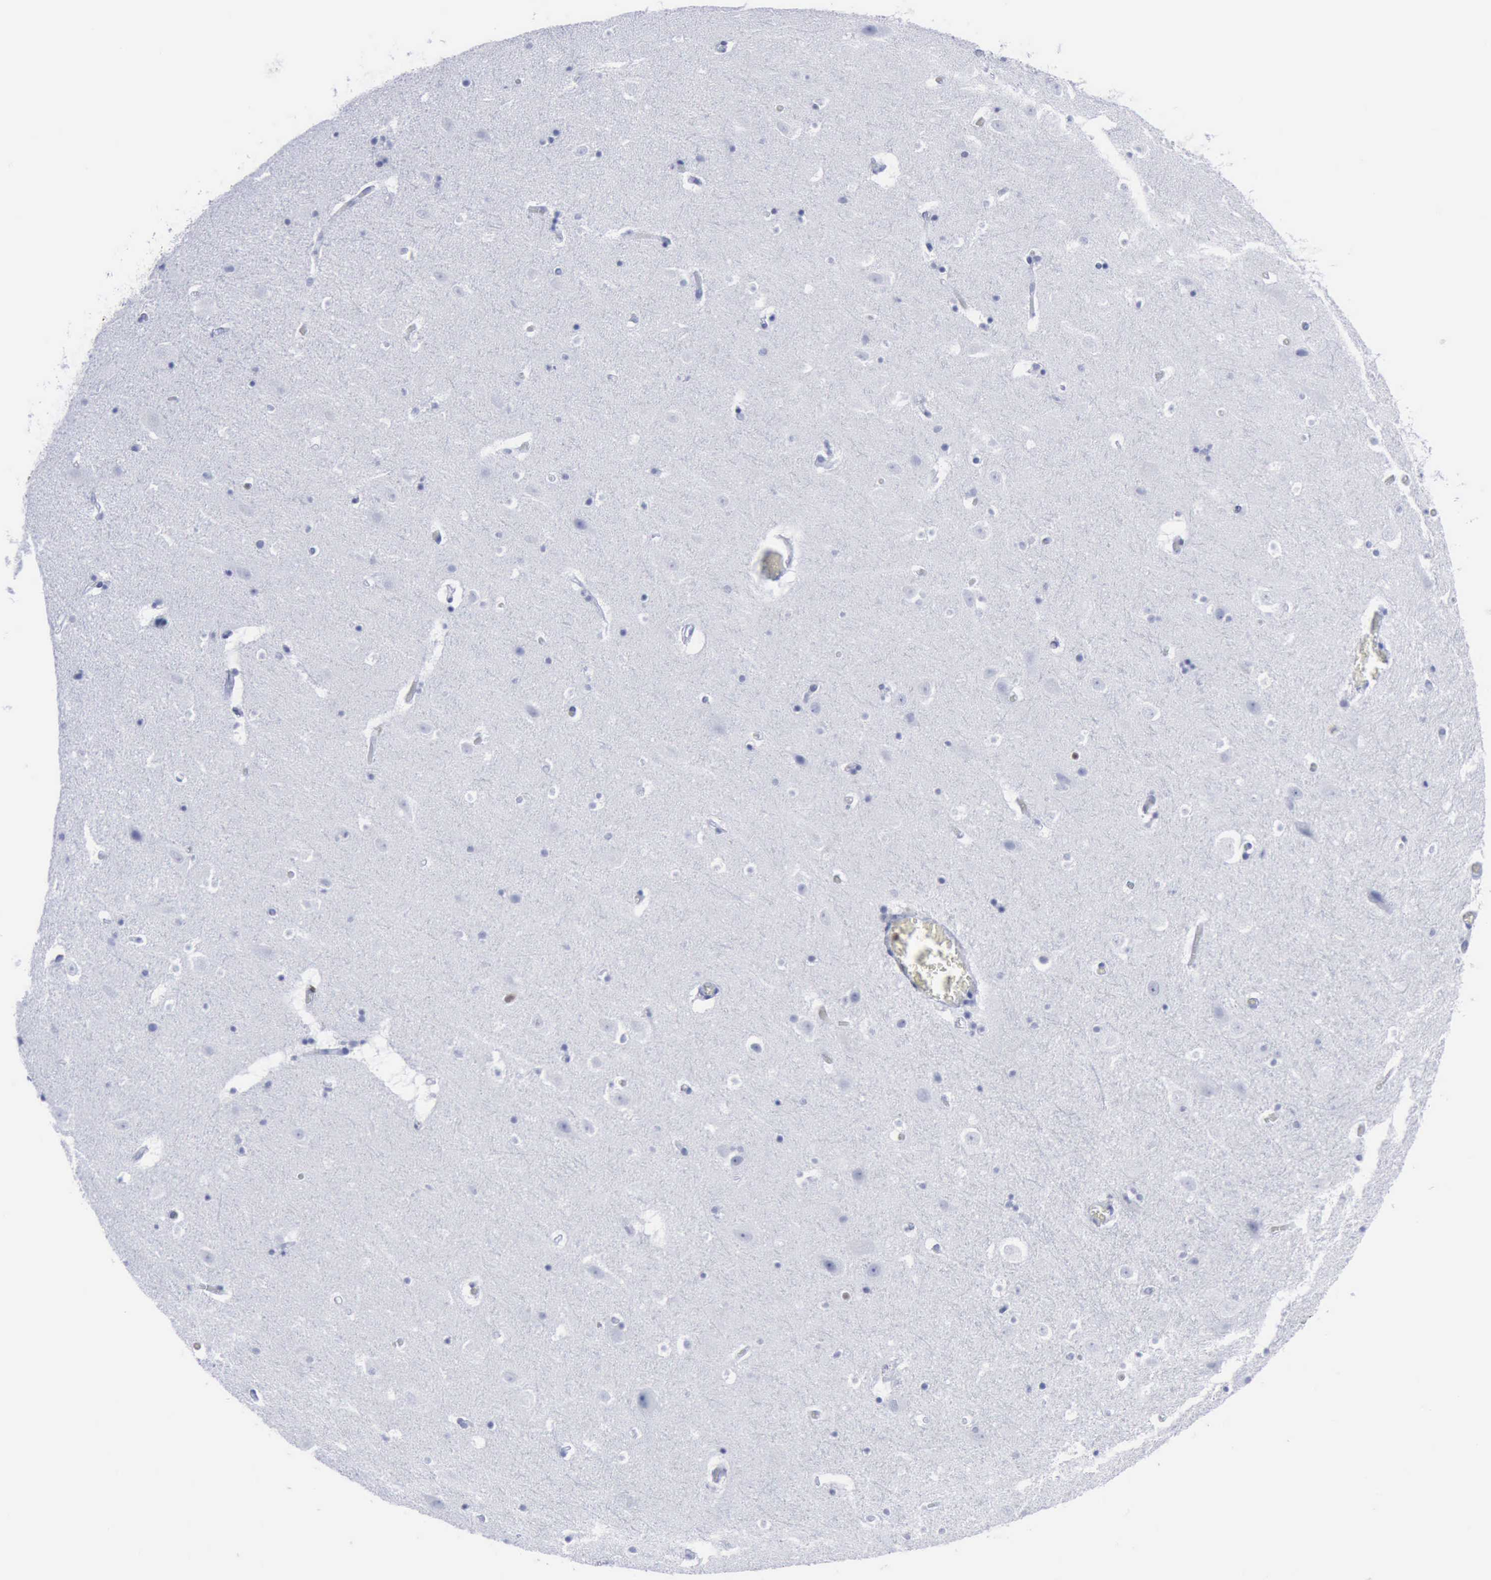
{"staining": {"intensity": "negative", "quantity": "none", "location": "none"}, "tissue": "hippocampus", "cell_type": "Glial cells", "image_type": "normal", "snomed": [{"axis": "morphology", "description": "Normal tissue, NOS"}, {"axis": "topography", "description": "Hippocampus"}], "caption": "Immunohistochemistry (IHC) of unremarkable human hippocampus reveals no staining in glial cells. (DAB (3,3'-diaminobenzidine) immunohistochemistry (IHC) with hematoxylin counter stain).", "gene": "CSTA", "patient": {"sex": "male", "age": 45}}